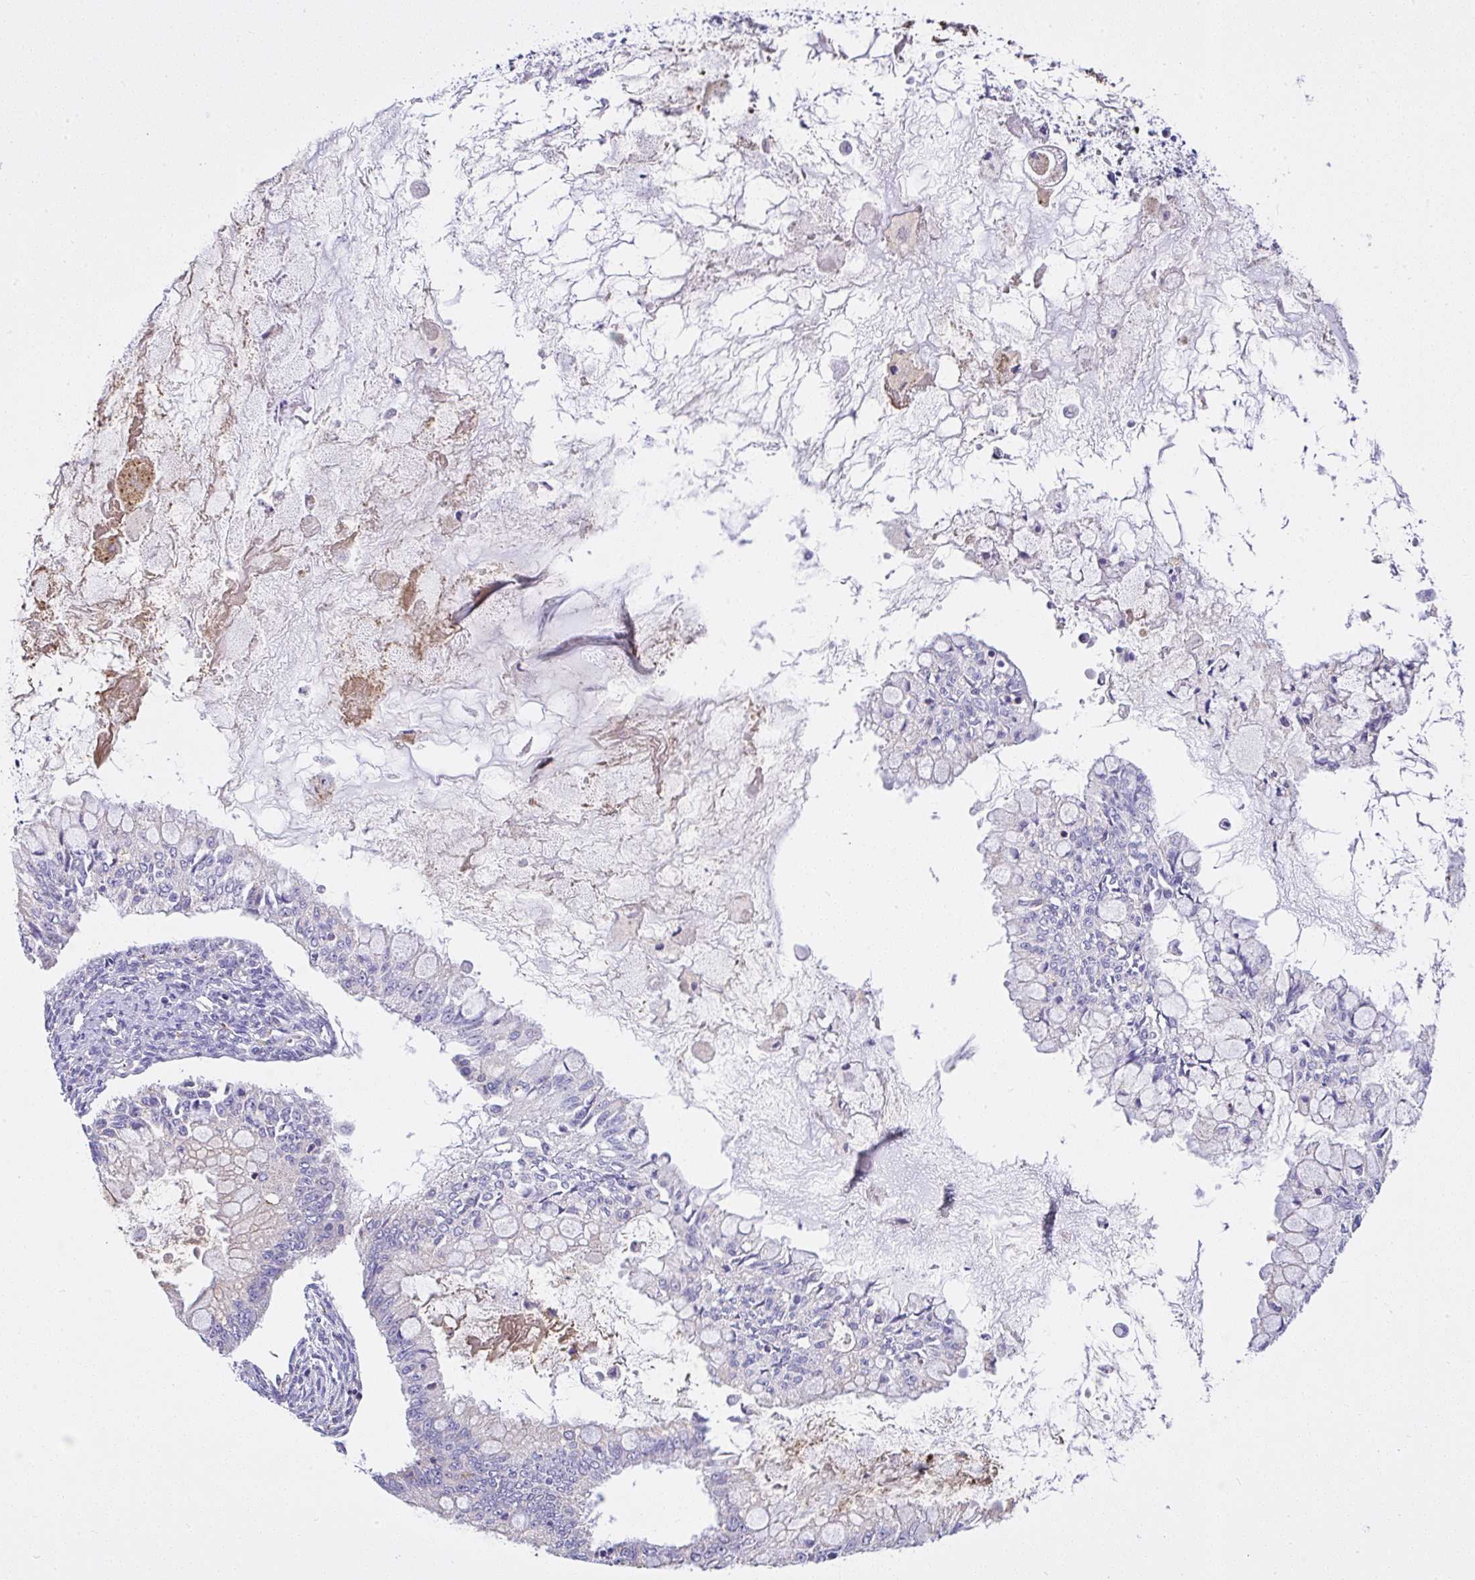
{"staining": {"intensity": "negative", "quantity": "none", "location": "none"}, "tissue": "ovarian cancer", "cell_type": "Tumor cells", "image_type": "cancer", "snomed": [{"axis": "morphology", "description": "Cystadenocarcinoma, mucinous, NOS"}, {"axis": "topography", "description": "Ovary"}], "caption": "DAB (3,3'-diaminobenzidine) immunohistochemical staining of human mucinous cystadenocarcinoma (ovarian) shows no significant positivity in tumor cells.", "gene": "CCDC142", "patient": {"sex": "female", "age": 34}}